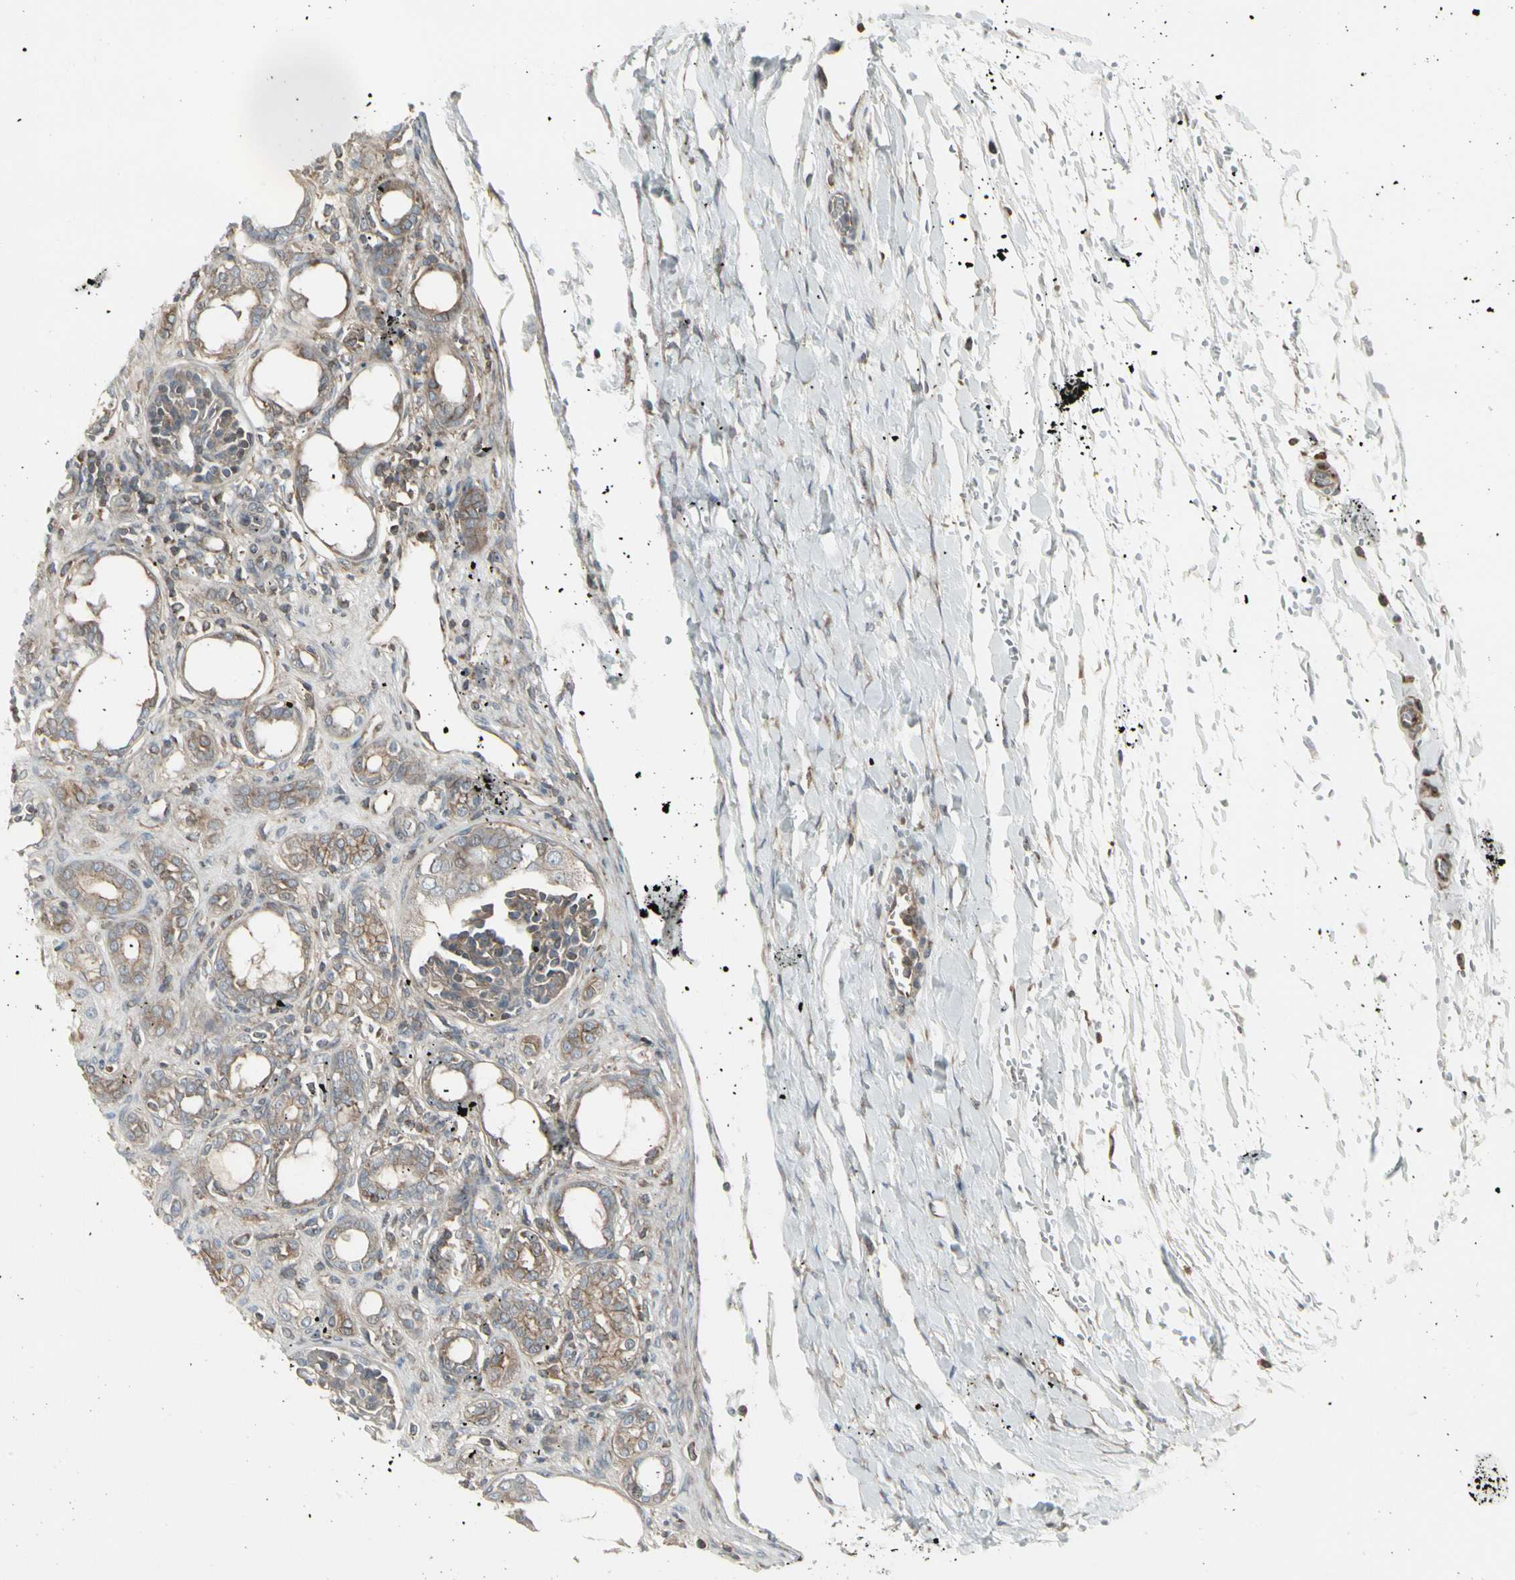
{"staining": {"intensity": "moderate", "quantity": ">75%", "location": "cytoplasmic/membranous"}, "tissue": "kidney", "cell_type": "Cells in glomeruli", "image_type": "normal", "snomed": [{"axis": "morphology", "description": "Normal tissue, NOS"}, {"axis": "topography", "description": "Kidney"}], "caption": "A histopathology image showing moderate cytoplasmic/membranous staining in about >75% of cells in glomeruli in benign kidney, as visualized by brown immunohistochemical staining.", "gene": "EPS15", "patient": {"sex": "male", "age": 7}}